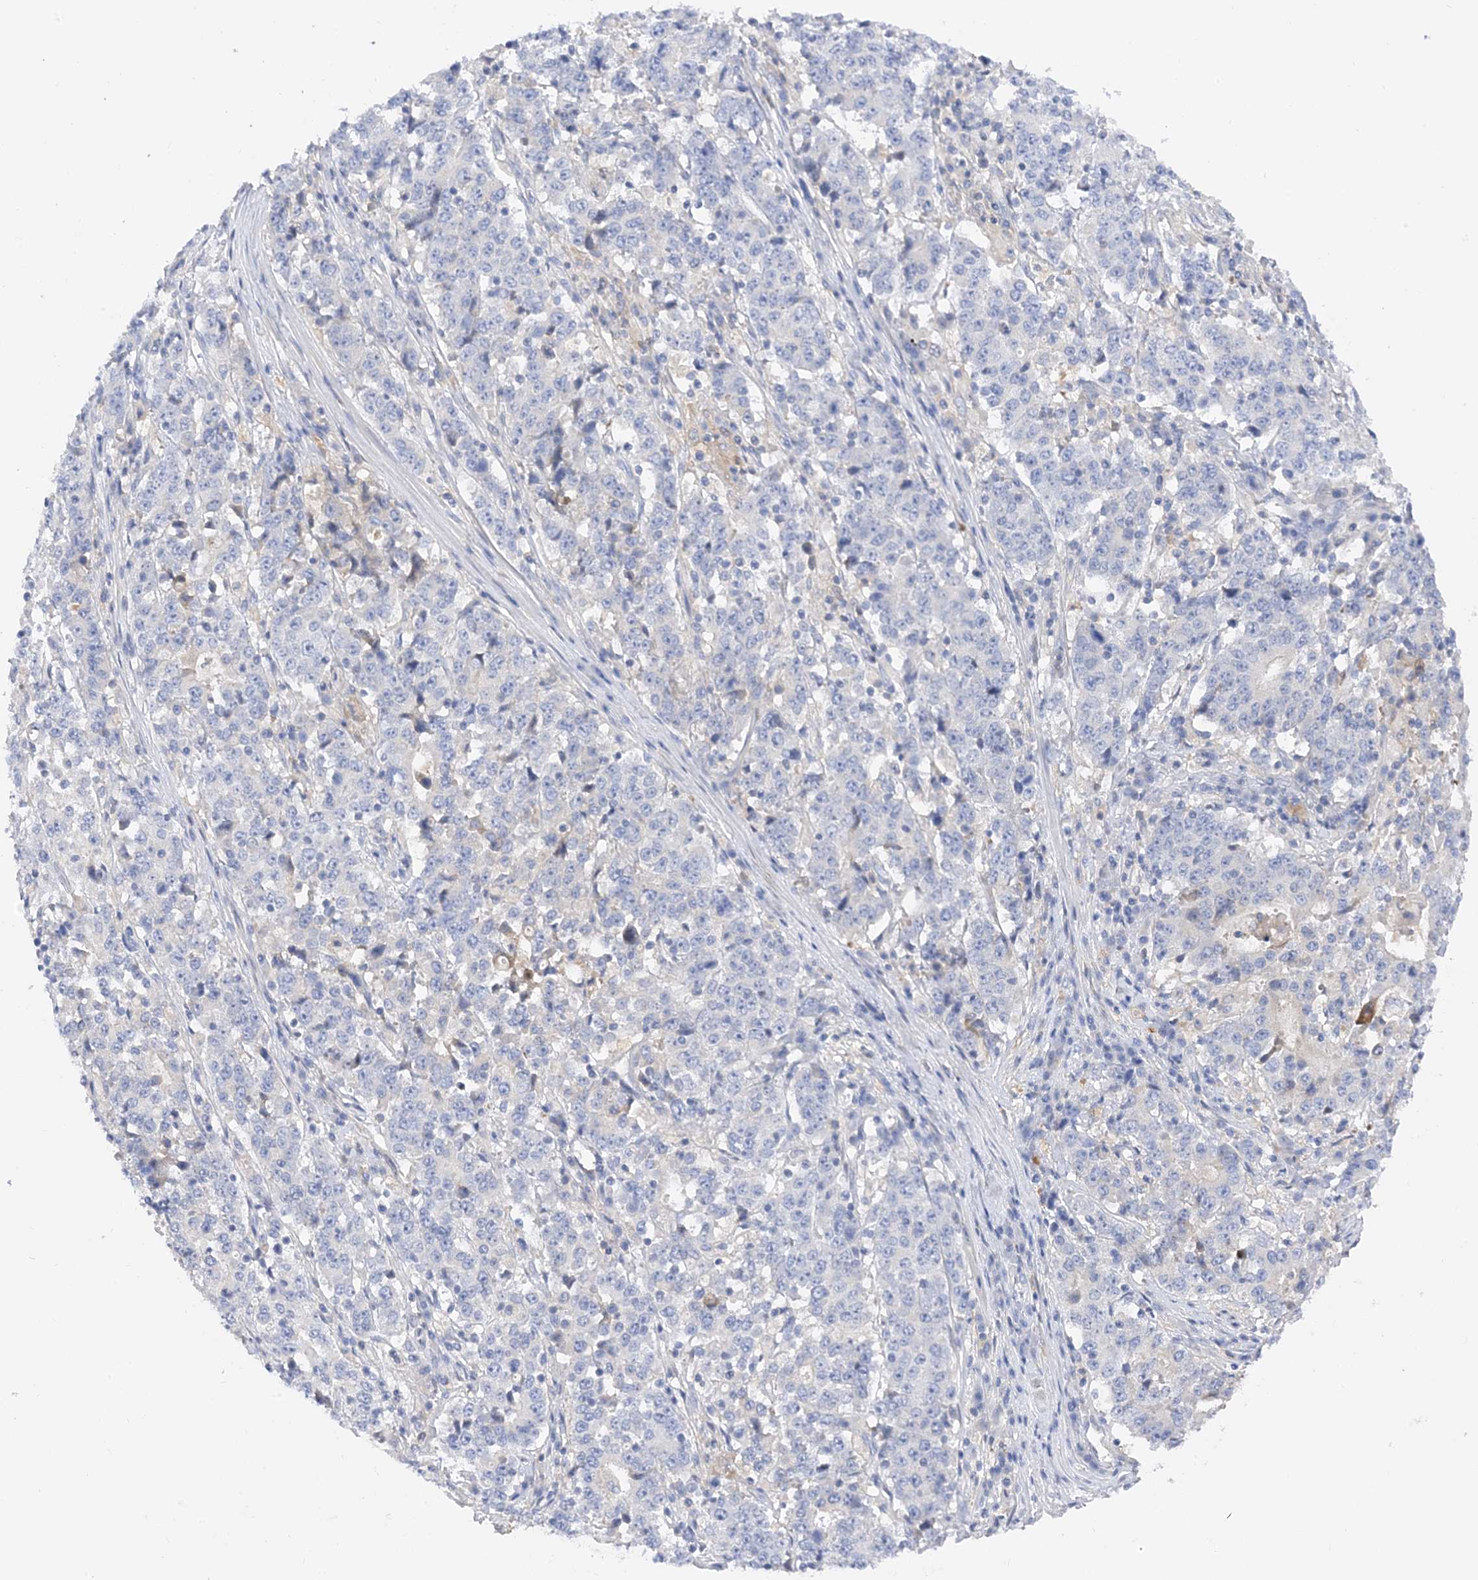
{"staining": {"intensity": "negative", "quantity": "none", "location": "none"}, "tissue": "stomach cancer", "cell_type": "Tumor cells", "image_type": "cancer", "snomed": [{"axis": "morphology", "description": "Adenocarcinoma, NOS"}, {"axis": "topography", "description": "Stomach"}], "caption": "Protein analysis of stomach adenocarcinoma shows no significant expression in tumor cells.", "gene": "ARV1", "patient": {"sex": "male", "age": 59}}